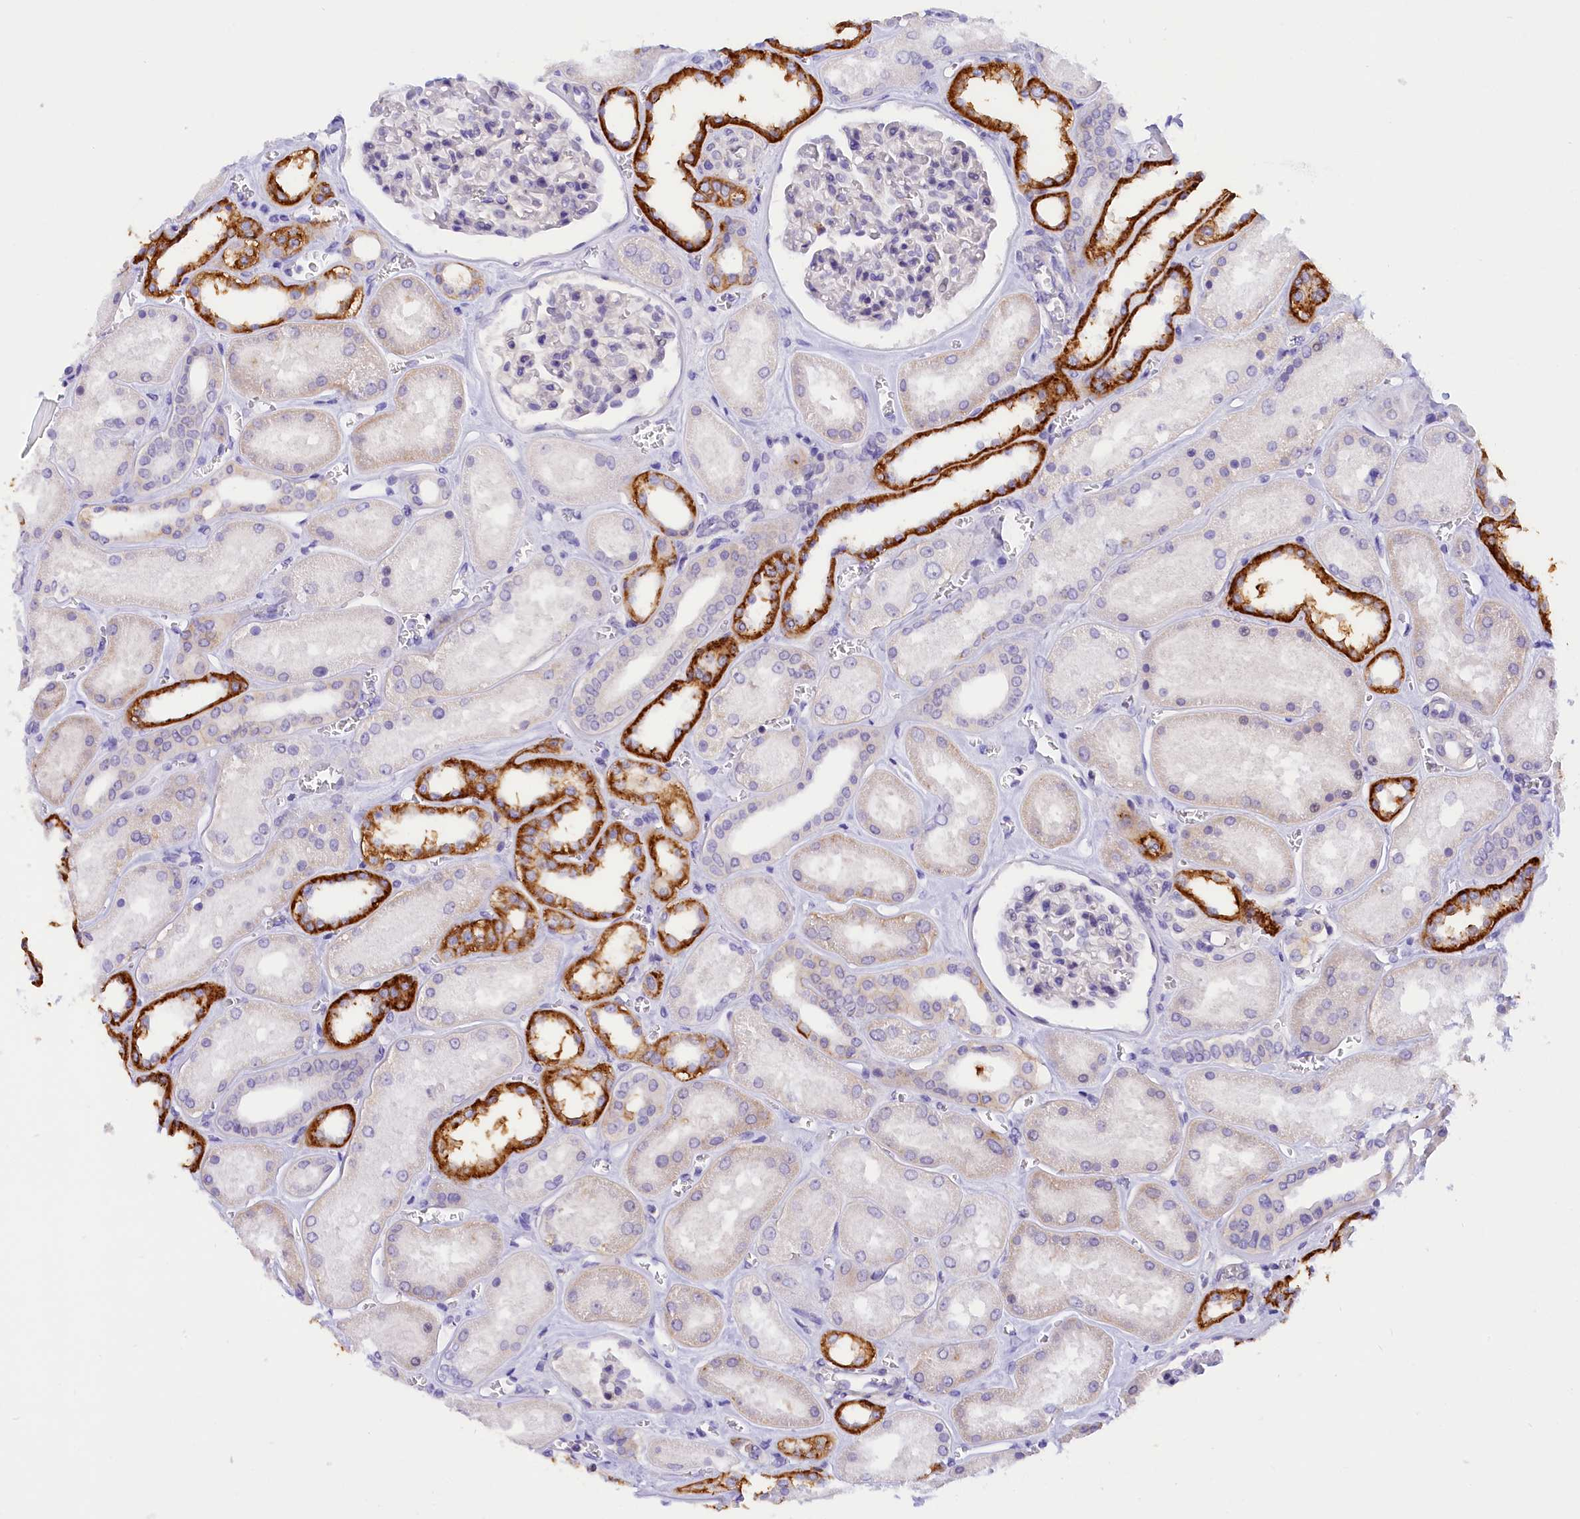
{"staining": {"intensity": "negative", "quantity": "none", "location": "none"}, "tissue": "kidney", "cell_type": "Cells in glomeruli", "image_type": "normal", "snomed": [{"axis": "morphology", "description": "Normal tissue, NOS"}, {"axis": "morphology", "description": "Adenocarcinoma, NOS"}, {"axis": "topography", "description": "Kidney"}], "caption": "Micrograph shows no protein positivity in cells in glomeruli of normal kidney.", "gene": "COL6A5", "patient": {"sex": "female", "age": 68}}